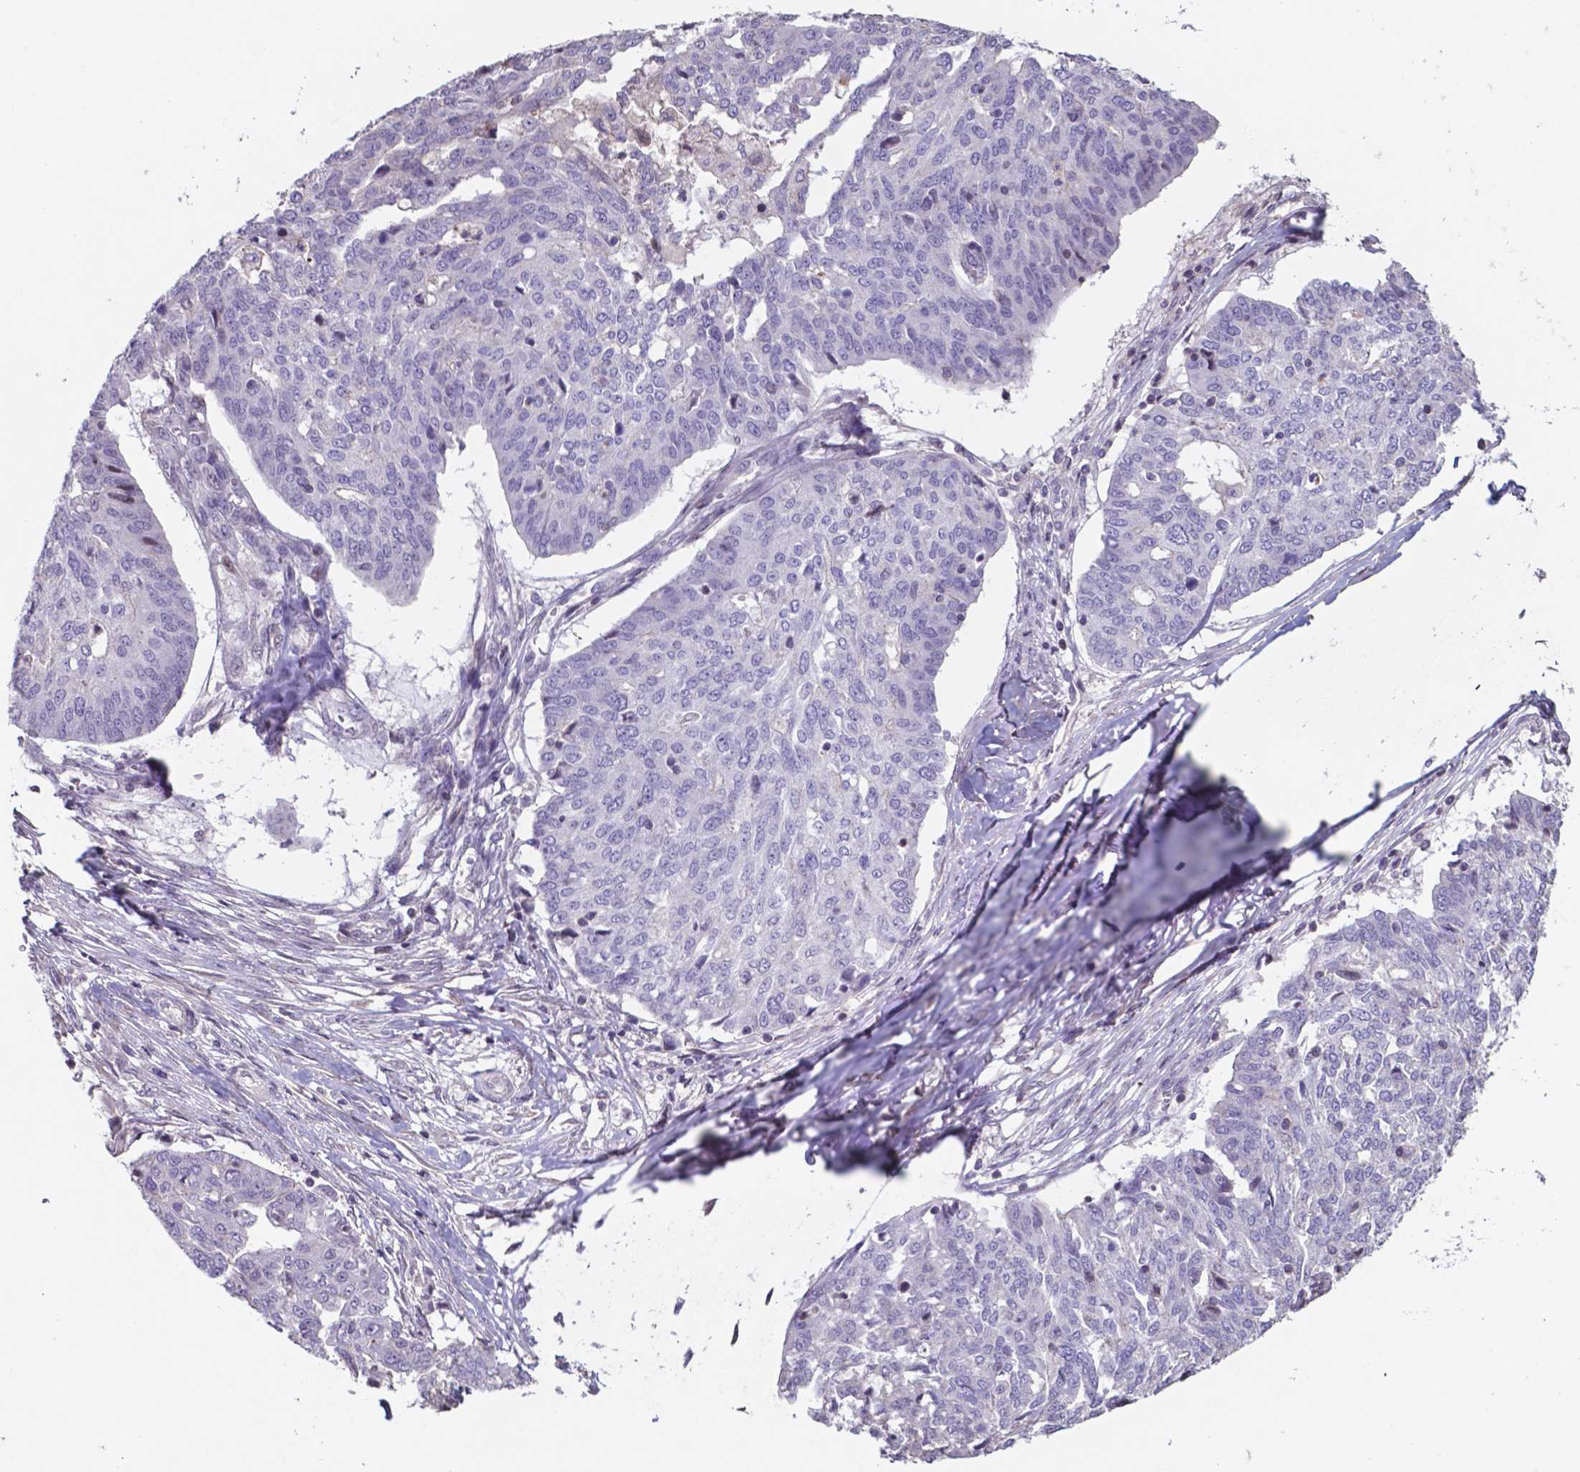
{"staining": {"intensity": "negative", "quantity": "none", "location": "none"}, "tissue": "ovarian cancer", "cell_type": "Tumor cells", "image_type": "cancer", "snomed": [{"axis": "morphology", "description": "Cystadenocarcinoma, serous, NOS"}, {"axis": "topography", "description": "Ovary"}], "caption": "The histopathology image displays no staining of tumor cells in ovarian serous cystadenocarcinoma. (DAB (3,3'-diaminobenzidine) IHC, high magnification).", "gene": "MLC1", "patient": {"sex": "female", "age": 67}}